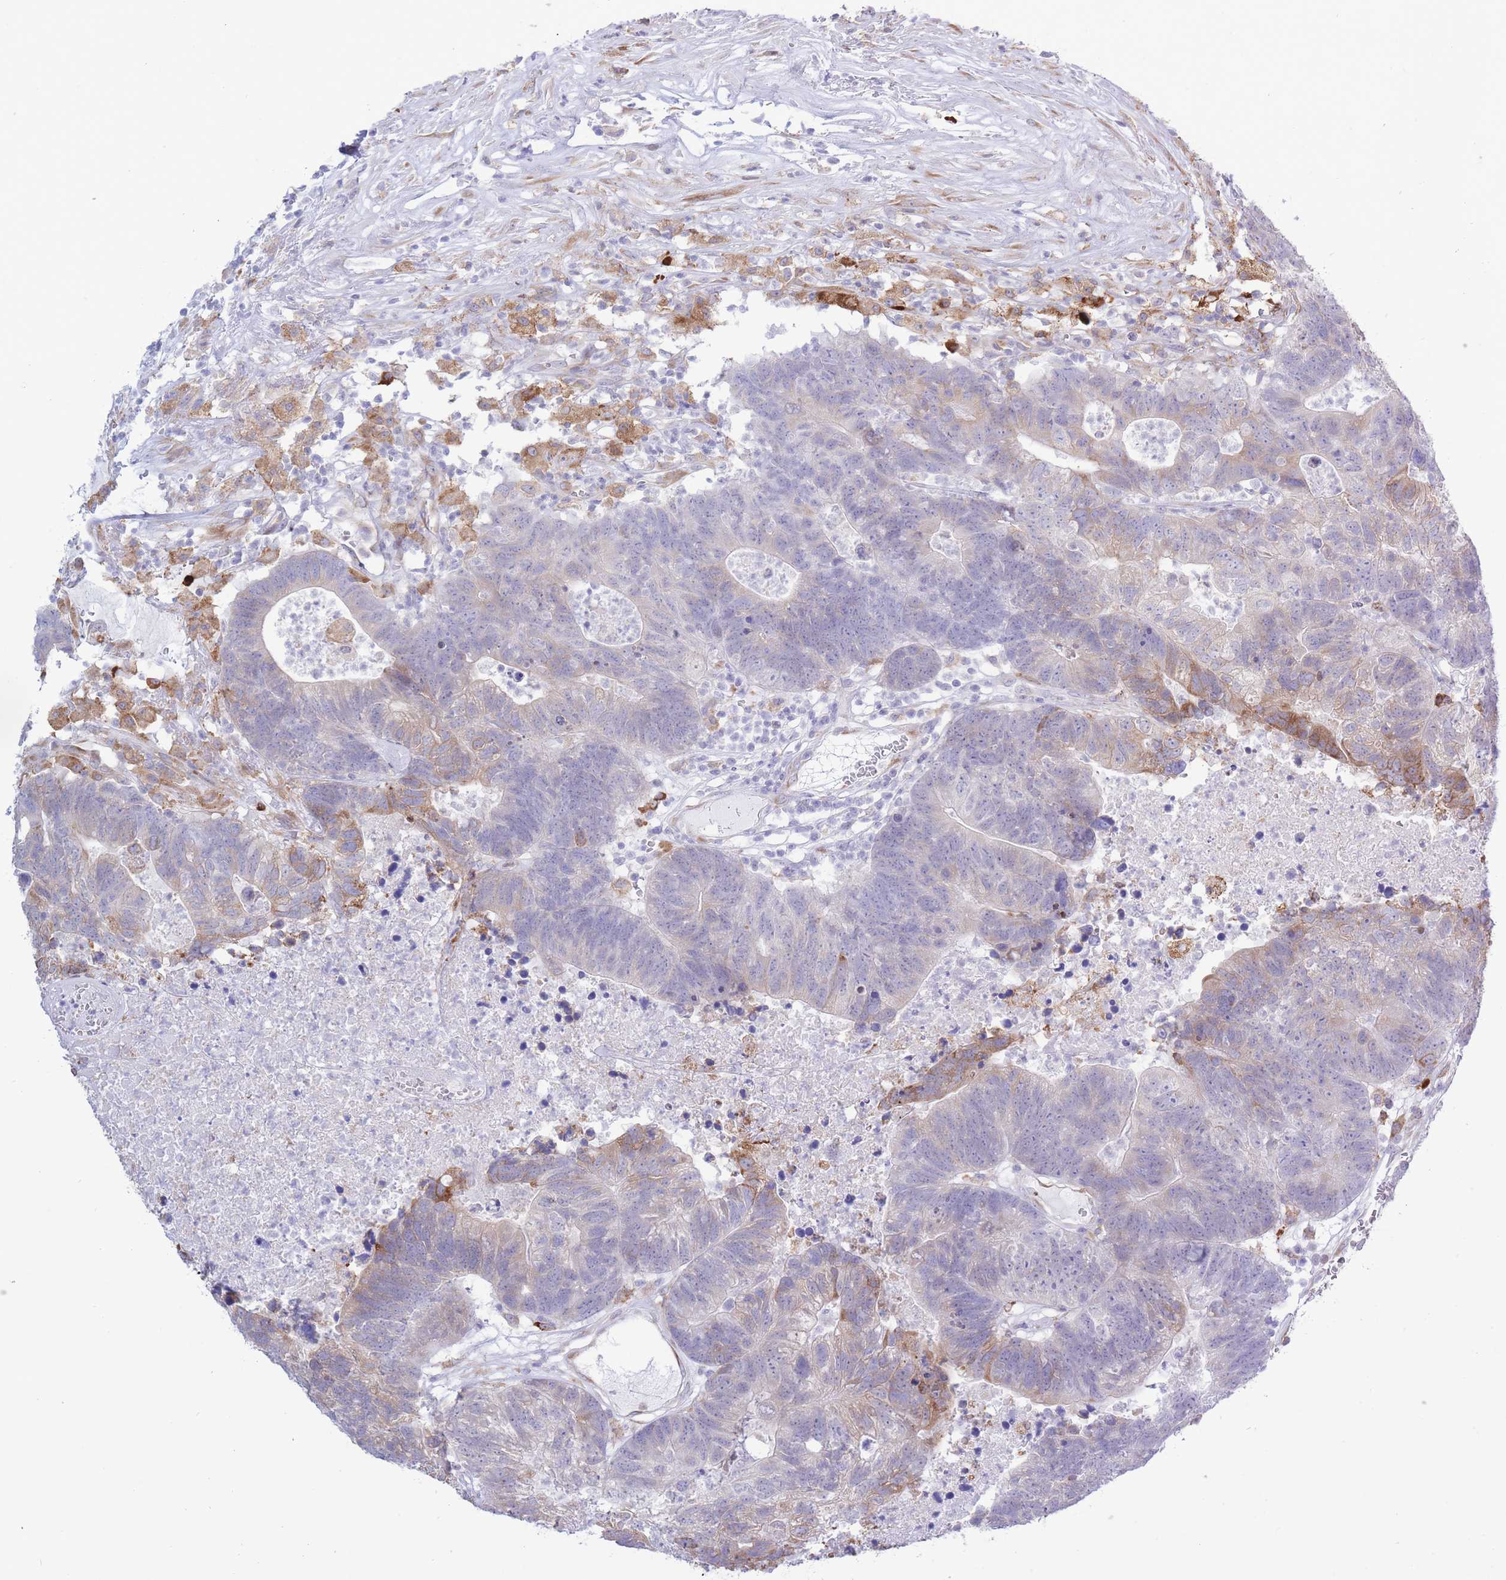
{"staining": {"intensity": "moderate", "quantity": "<25%", "location": "cytoplasmic/membranous"}, "tissue": "colorectal cancer", "cell_type": "Tumor cells", "image_type": "cancer", "snomed": [{"axis": "morphology", "description": "Adenocarcinoma, NOS"}, {"axis": "topography", "description": "Colon"}], "caption": "Moderate cytoplasmic/membranous staining for a protein is identified in approximately <25% of tumor cells of adenocarcinoma (colorectal) using immunohistochemistry.", "gene": "MYDGF", "patient": {"sex": "female", "age": 48}}